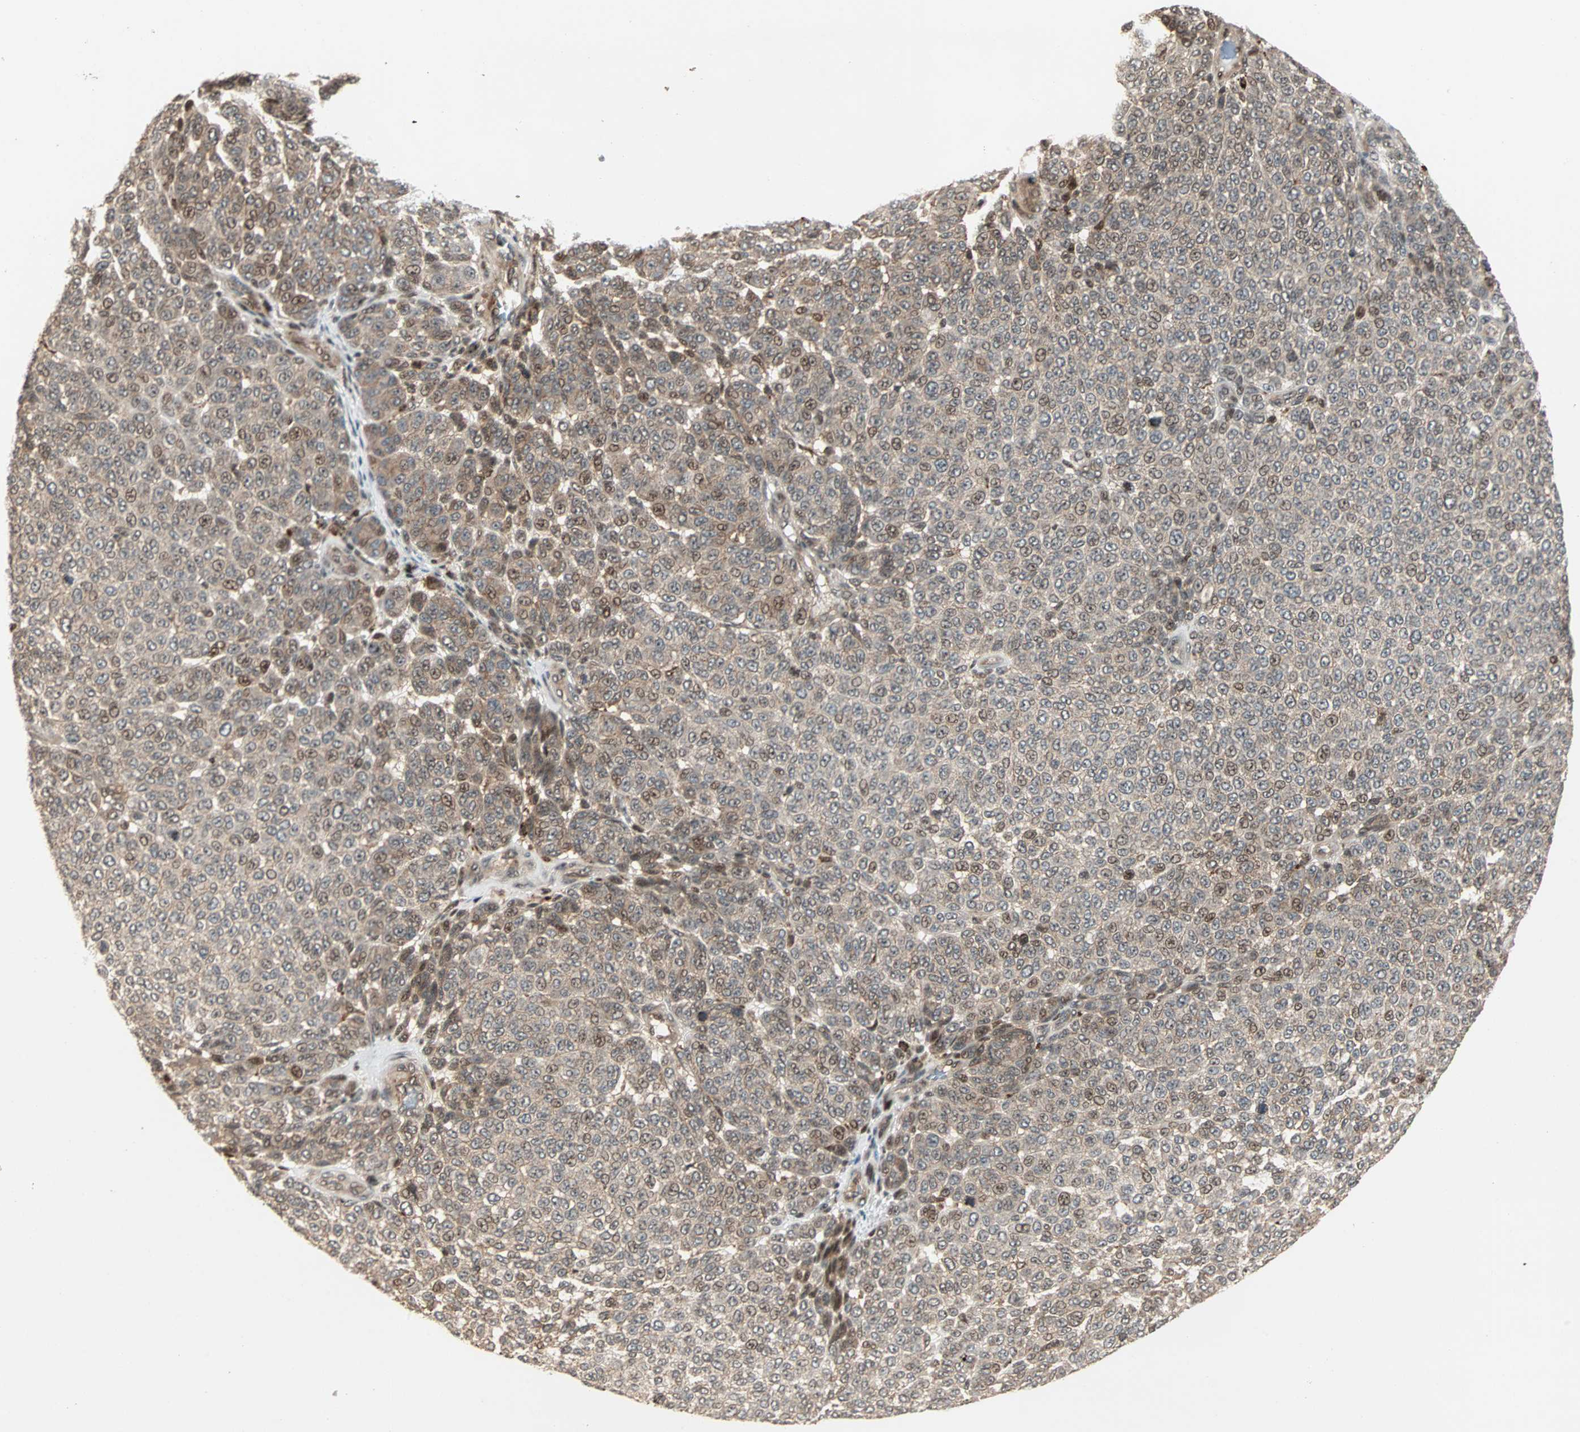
{"staining": {"intensity": "moderate", "quantity": ">75%", "location": "cytoplasmic/membranous,nuclear"}, "tissue": "melanoma", "cell_type": "Tumor cells", "image_type": "cancer", "snomed": [{"axis": "morphology", "description": "Malignant melanoma, NOS"}, {"axis": "topography", "description": "Skin"}], "caption": "A histopathology image of melanoma stained for a protein displays moderate cytoplasmic/membranous and nuclear brown staining in tumor cells.", "gene": "ZBED9", "patient": {"sex": "male", "age": 59}}